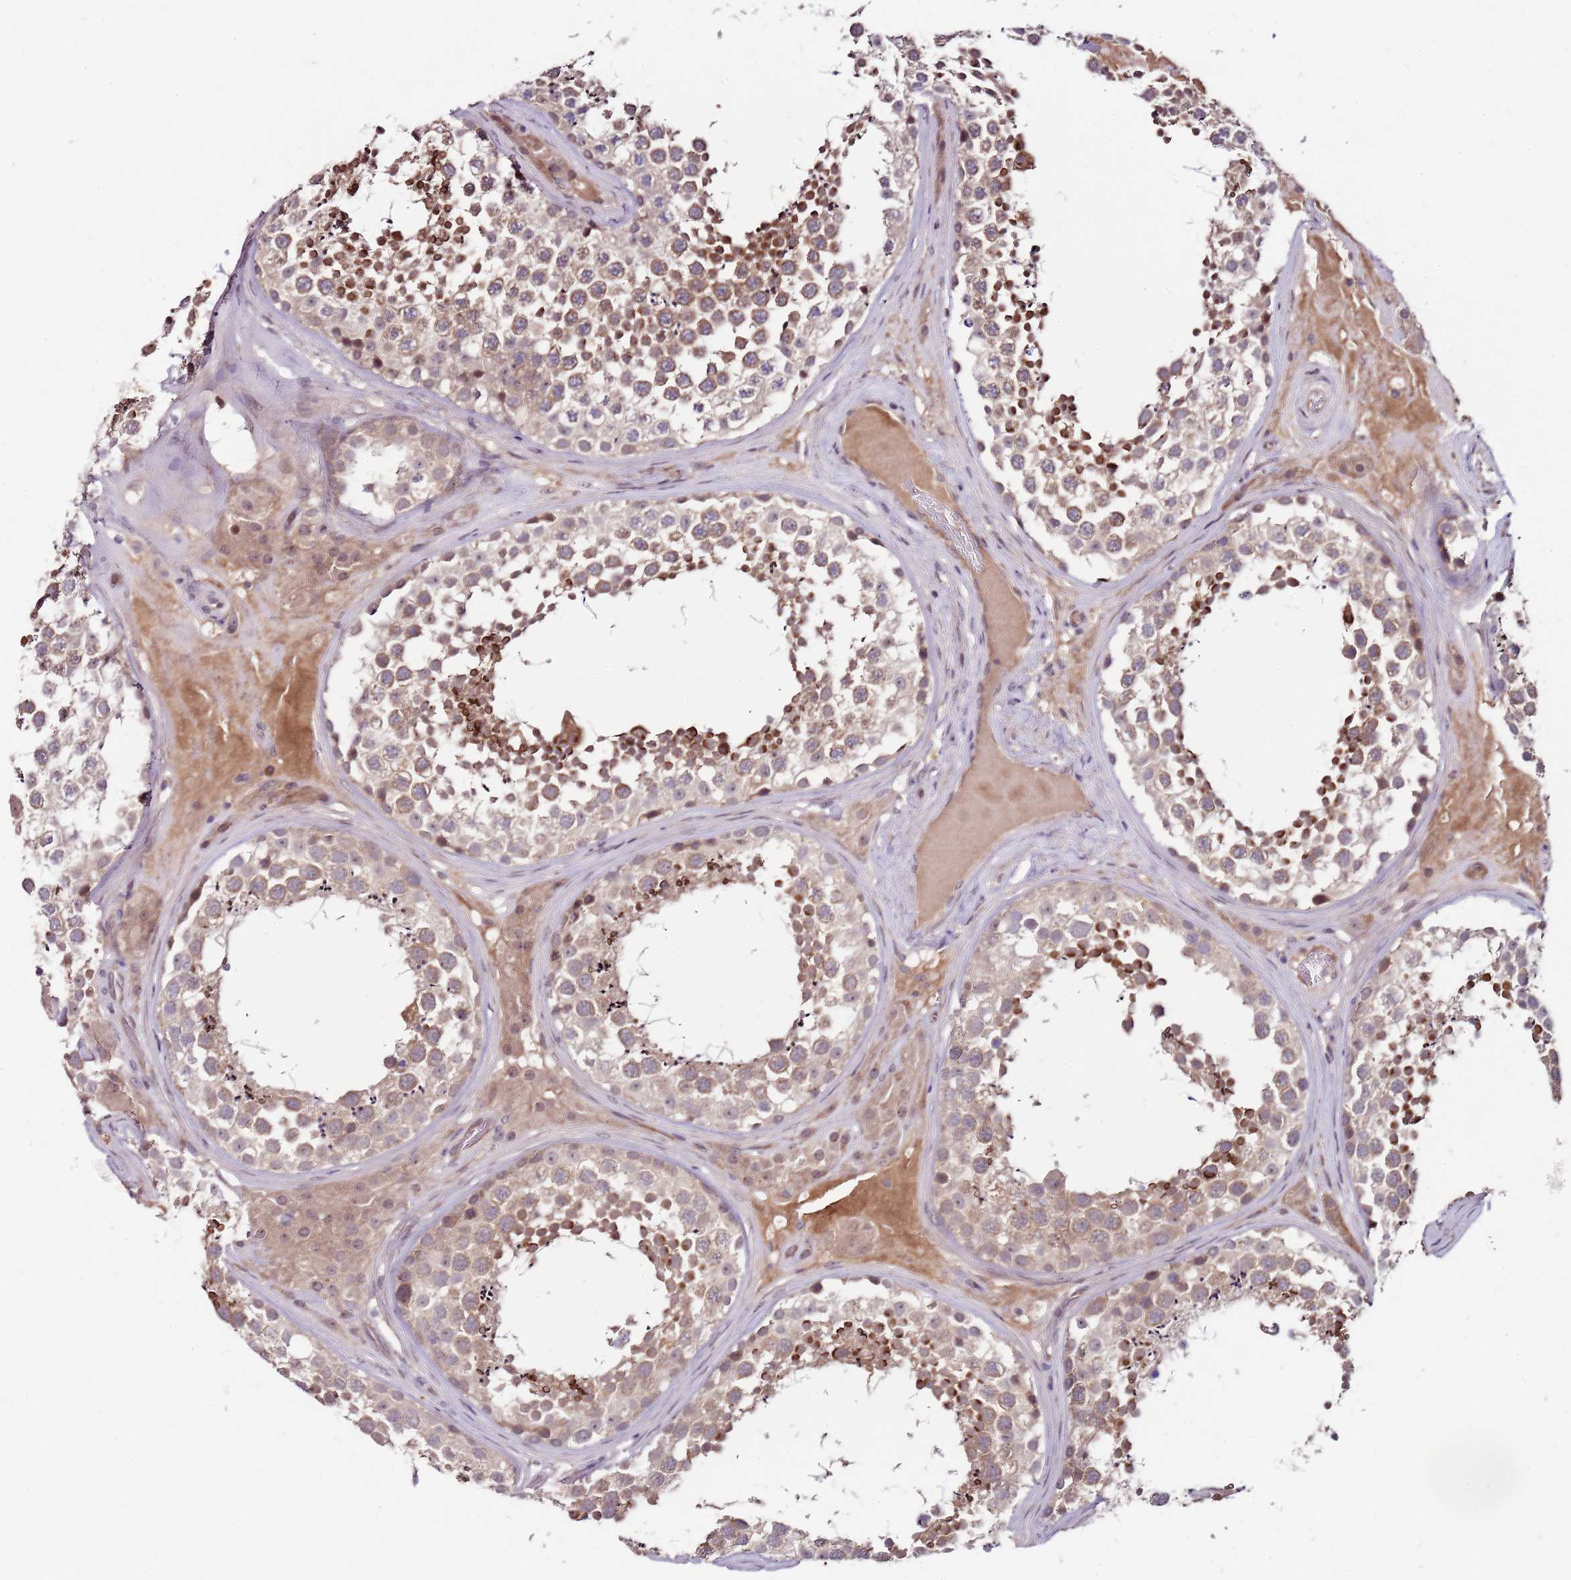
{"staining": {"intensity": "strong", "quantity": "<25%", "location": "cytoplasmic/membranous"}, "tissue": "testis", "cell_type": "Cells in seminiferous ducts", "image_type": "normal", "snomed": [{"axis": "morphology", "description": "Normal tissue, NOS"}, {"axis": "topography", "description": "Testis"}], "caption": "A medium amount of strong cytoplasmic/membranous staining is appreciated in about <25% of cells in seminiferous ducts in normal testis.", "gene": "FBXL22", "patient": {"sex": "male", "age": 46}}